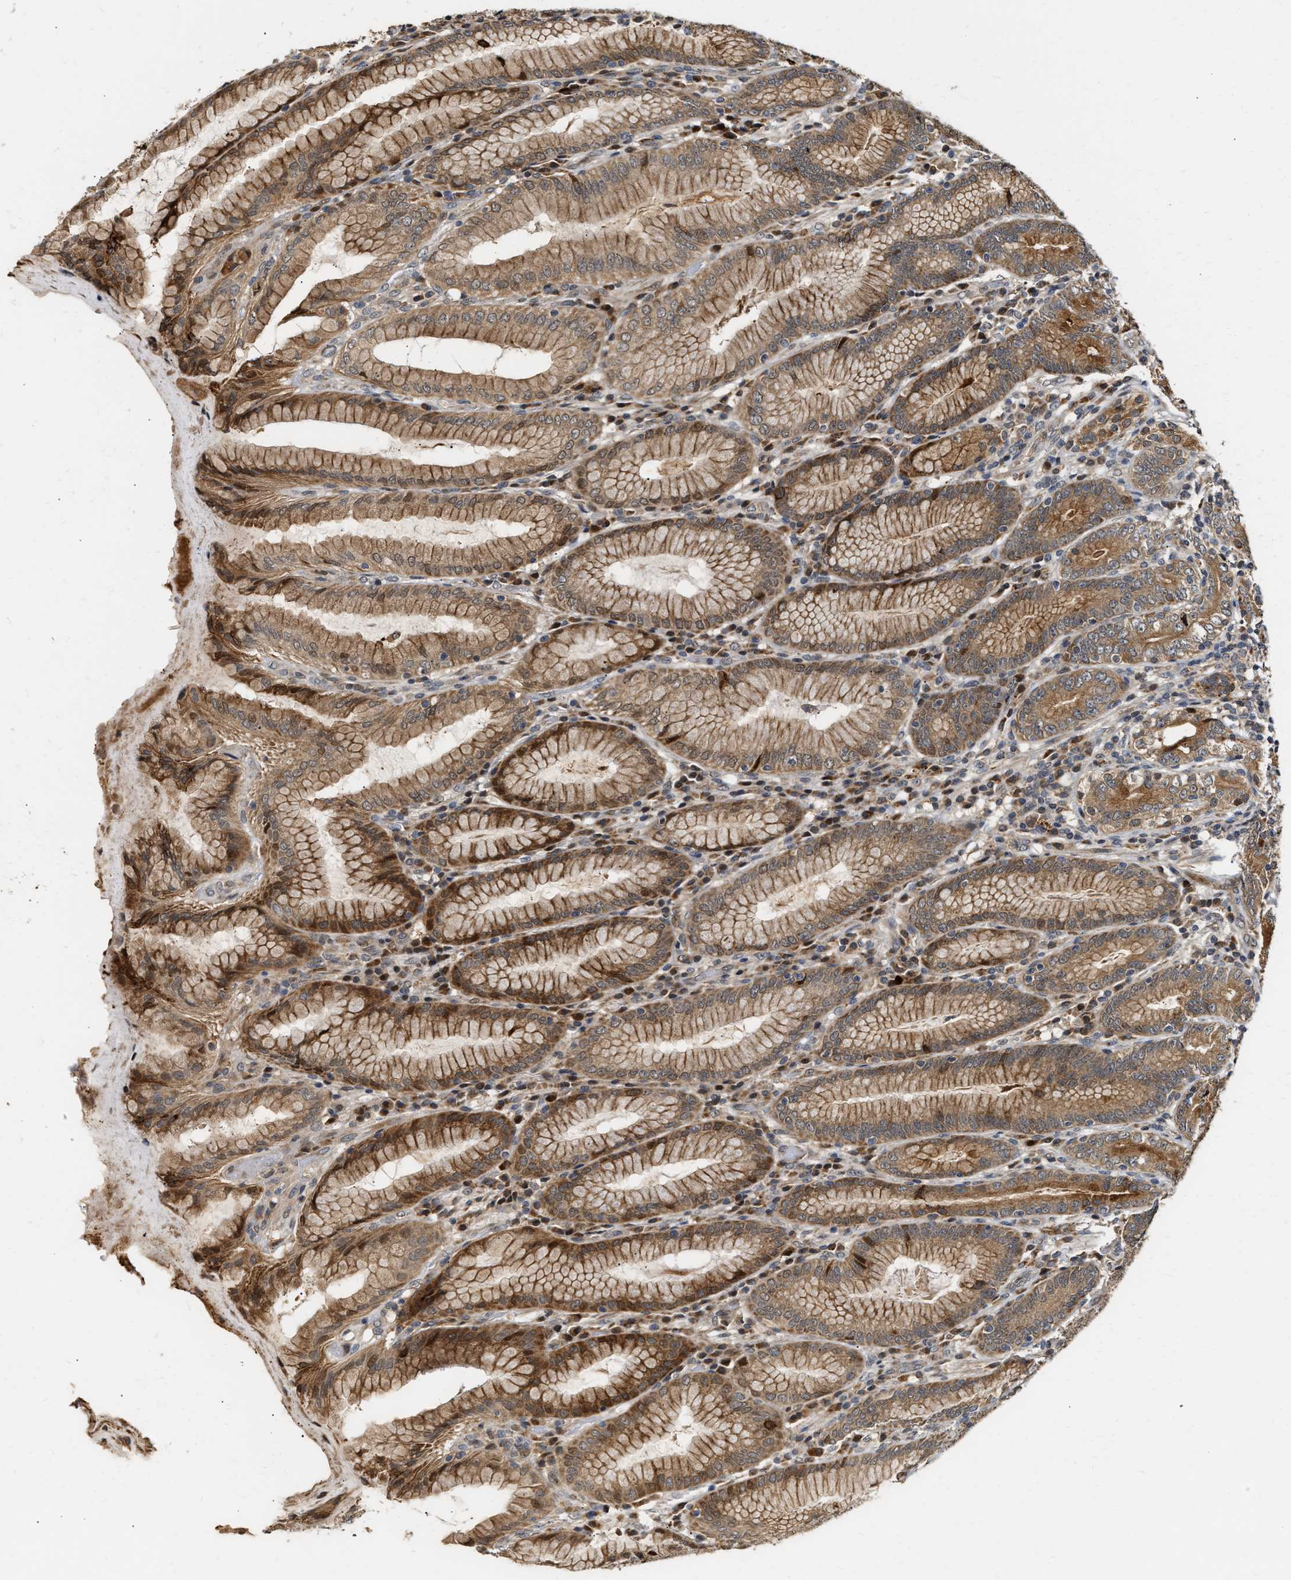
{"staining": {"intensity": "moderate", "quantity": ">75%", "location": "cytoplasmic/membranous"}, "tissue": "stomach", "cell_type": "Glandular cells", "image_type": "normal", "snomed": [{"axis": "morphology", "description": "Normal tissue, NOS"}, {"axis": "topography", "description": "Stomach, lower"}], "caption": "Protein staining of normal stomach demonstrates moderate cytoplasmic/membranous positivity in approximately >75% of glandular cells.", "gene": "EXTL2", "patient": {"sex": "female", "age": 76}}